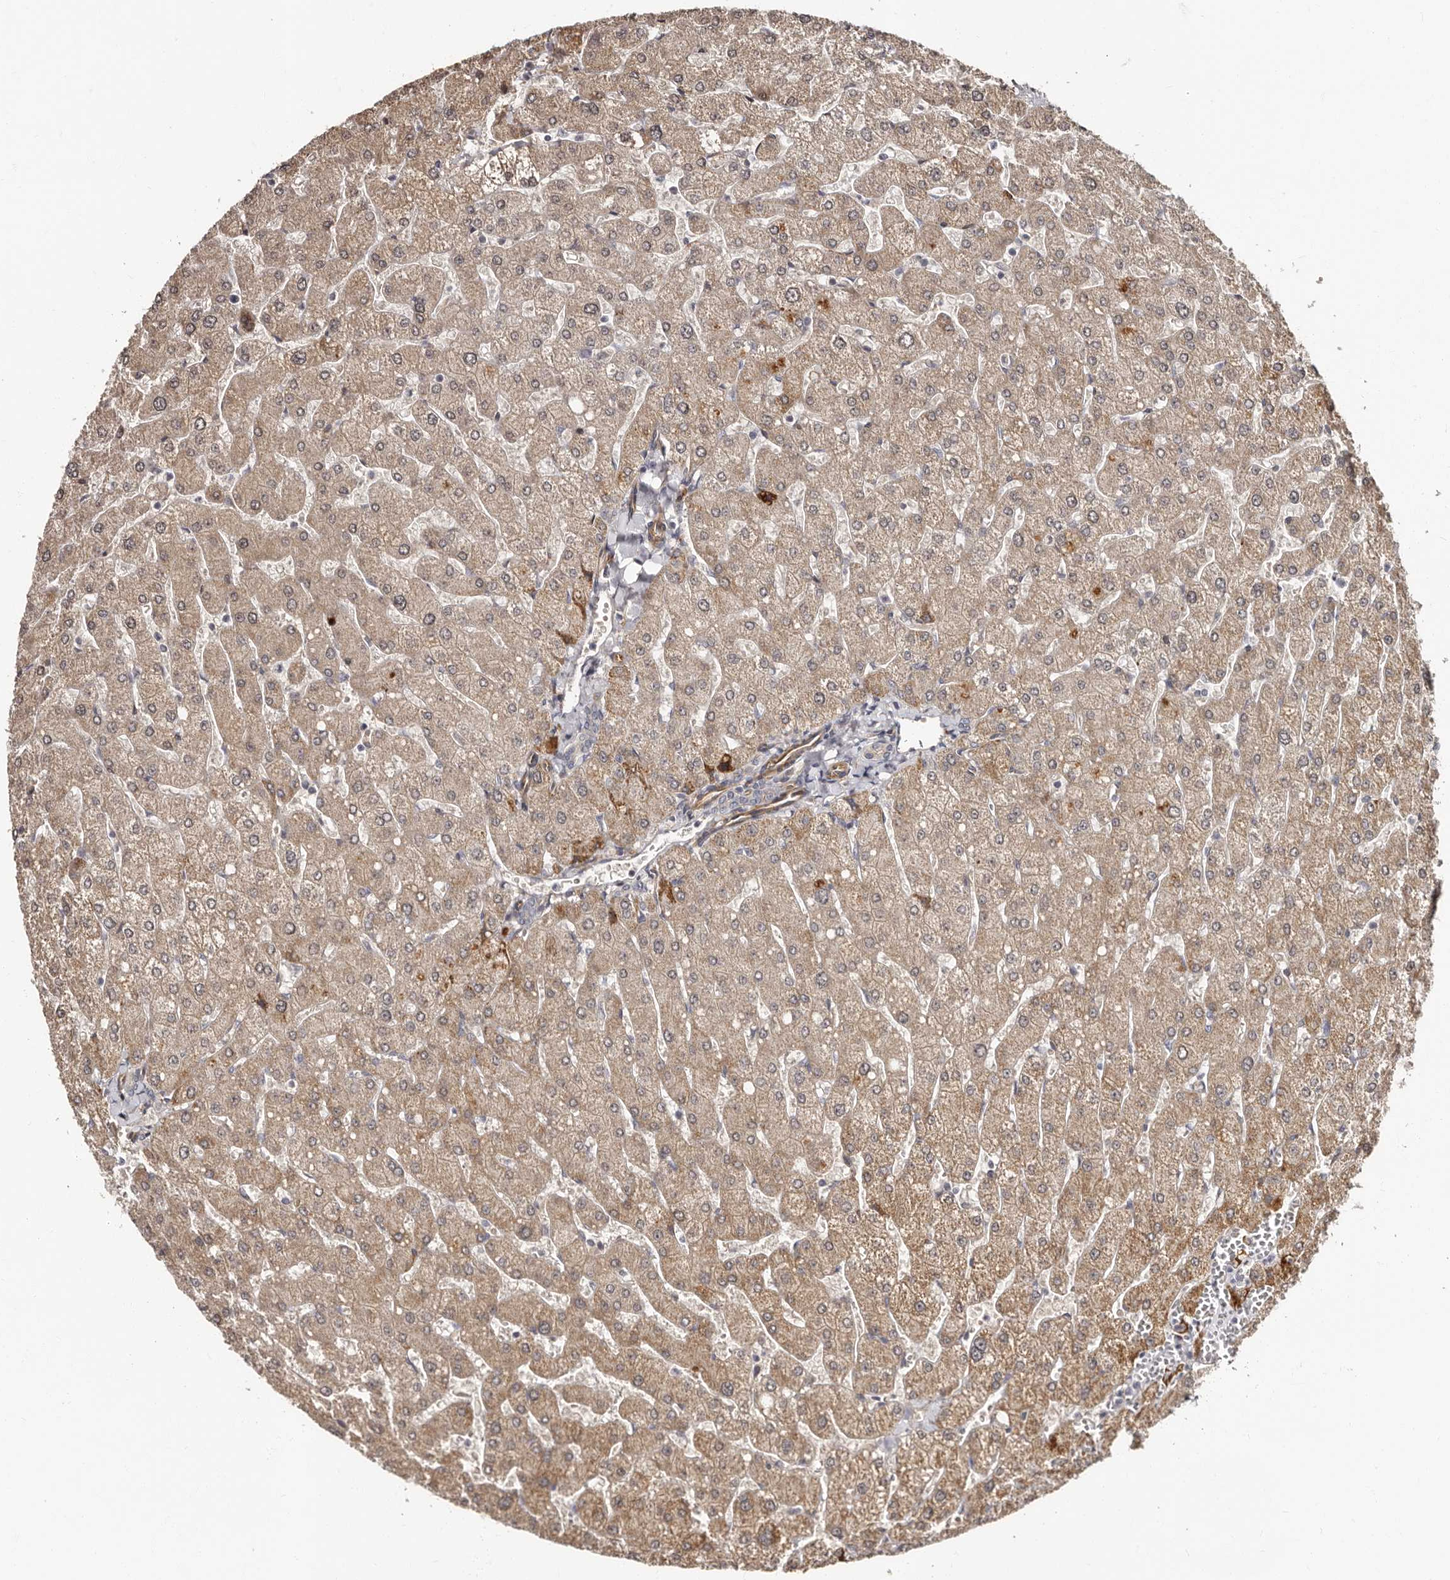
{"staining": {"intensity": "weak", "quantity": ">75%", "location": "cytoplasmic/membranous"}, "tissue": "liver", "cell_type": "Cholangiocytes", "image_type": "normal", "snomed": [{"axis": "morphology", "description": "Normal tissue, NOS"}, {"axis": "topography", "description": "Liver"}], "caption": "This histopathology image exhibits unremarkable liver stained with immunohistochemistry to label a protein in brown. The cytoplasmic/membranous of cholangiocytes show weak positivity for the protein. Nuclei are counter-stained blue.", "gene": "TBC1D22B", "patient": {"sex": "male", "age": 55}}